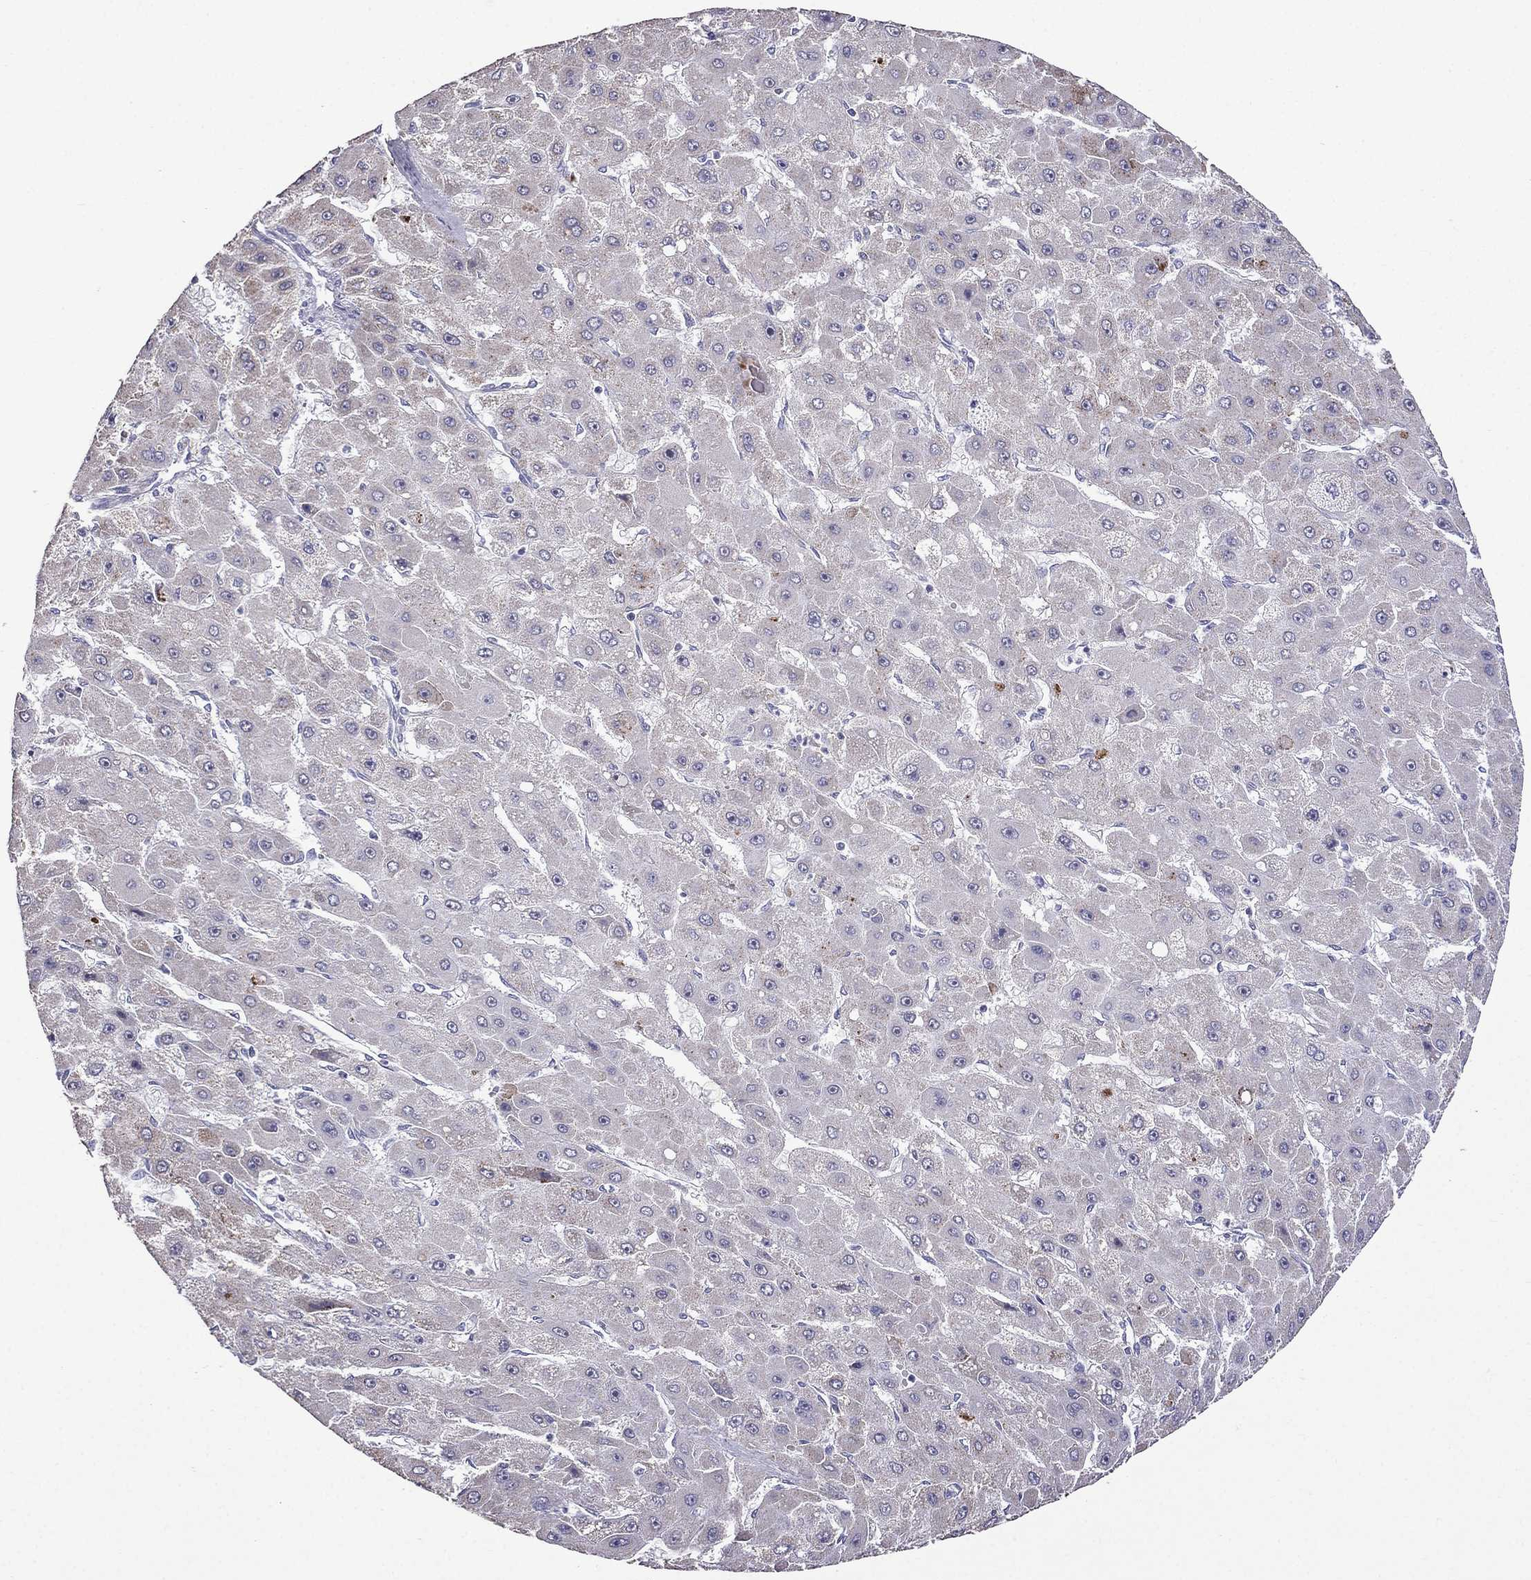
{"staining": {"intensity": "negative", "quantity": "none", "location": "none"}, "tissue": "liver cancer", "cell_type": "Tumor cells", "image_type": "cancer", "snomed": [{"axis": "morphology", "description": "Carcinoma, Hepatocellular, NOS"}, {"axis": "topography", "description": "Liver"}], "caption": "This is an immunohistochemistry (IHC) micrograph of liver cancer. There is no expression in tumor cells.", "gene": "AK5", "patient": {"sex": "female", "age": 25}}